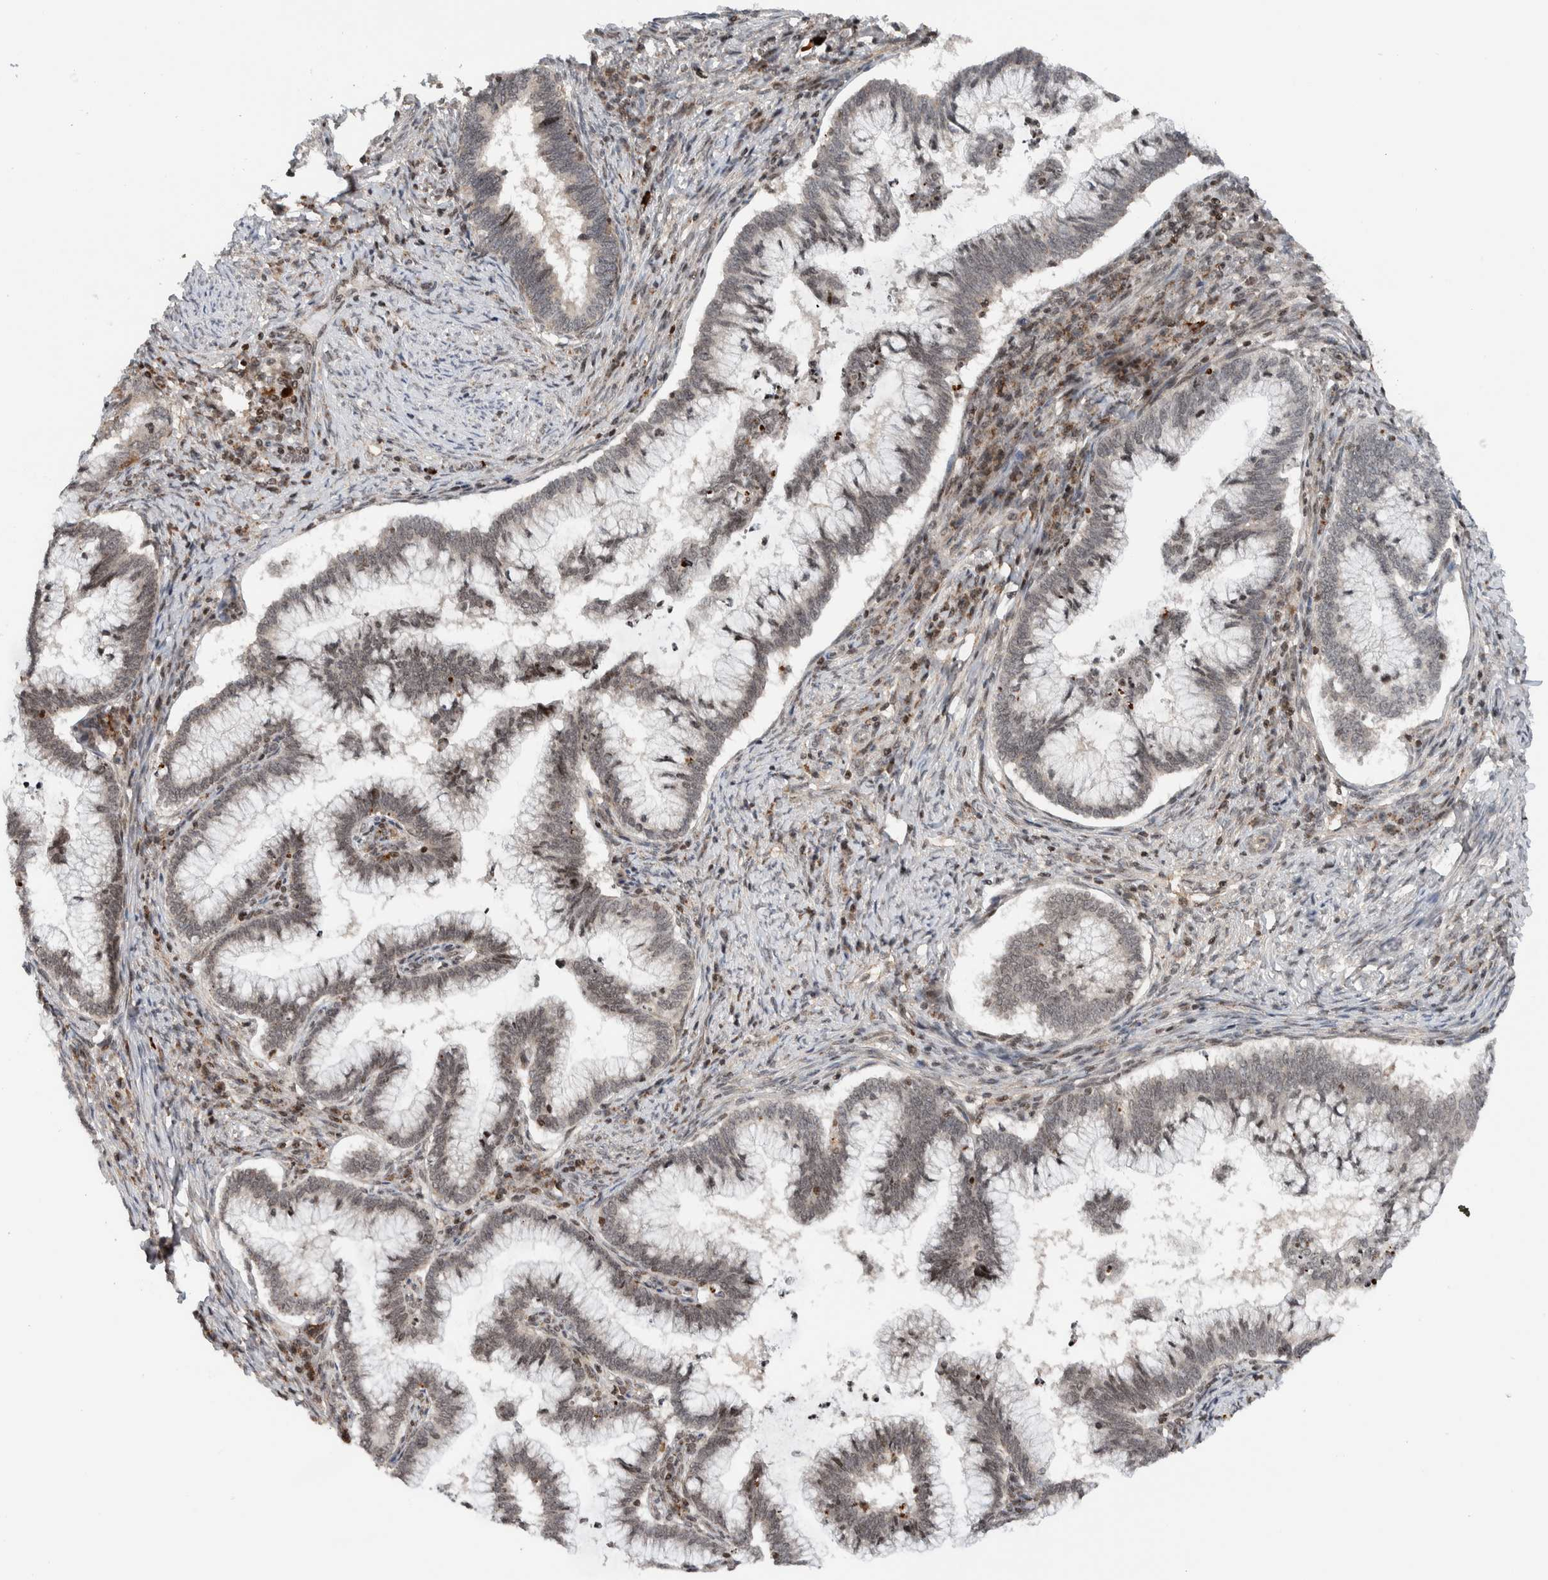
{"staining": {"intensity": "weak", "quantity": "25%-75%", "location": "nuclear"}, "tissue": "cervical cancer", "cell_type": "Tumor cells", "image_type": "cancer", "snomed": [{"axis": "morphology", "description": "Adenocarcinoma, NOS"}, {"axis": "topography", "description": "Cervix"}], "caption": "Human adenocarcinoma (cervical) stained for a protein (brown) exhibits weak nuclear positive positivity in approximately 25%-75% of tumor cells.", "gene": "NPLOC4", "patient": {"sex": "female", "age": 36}}